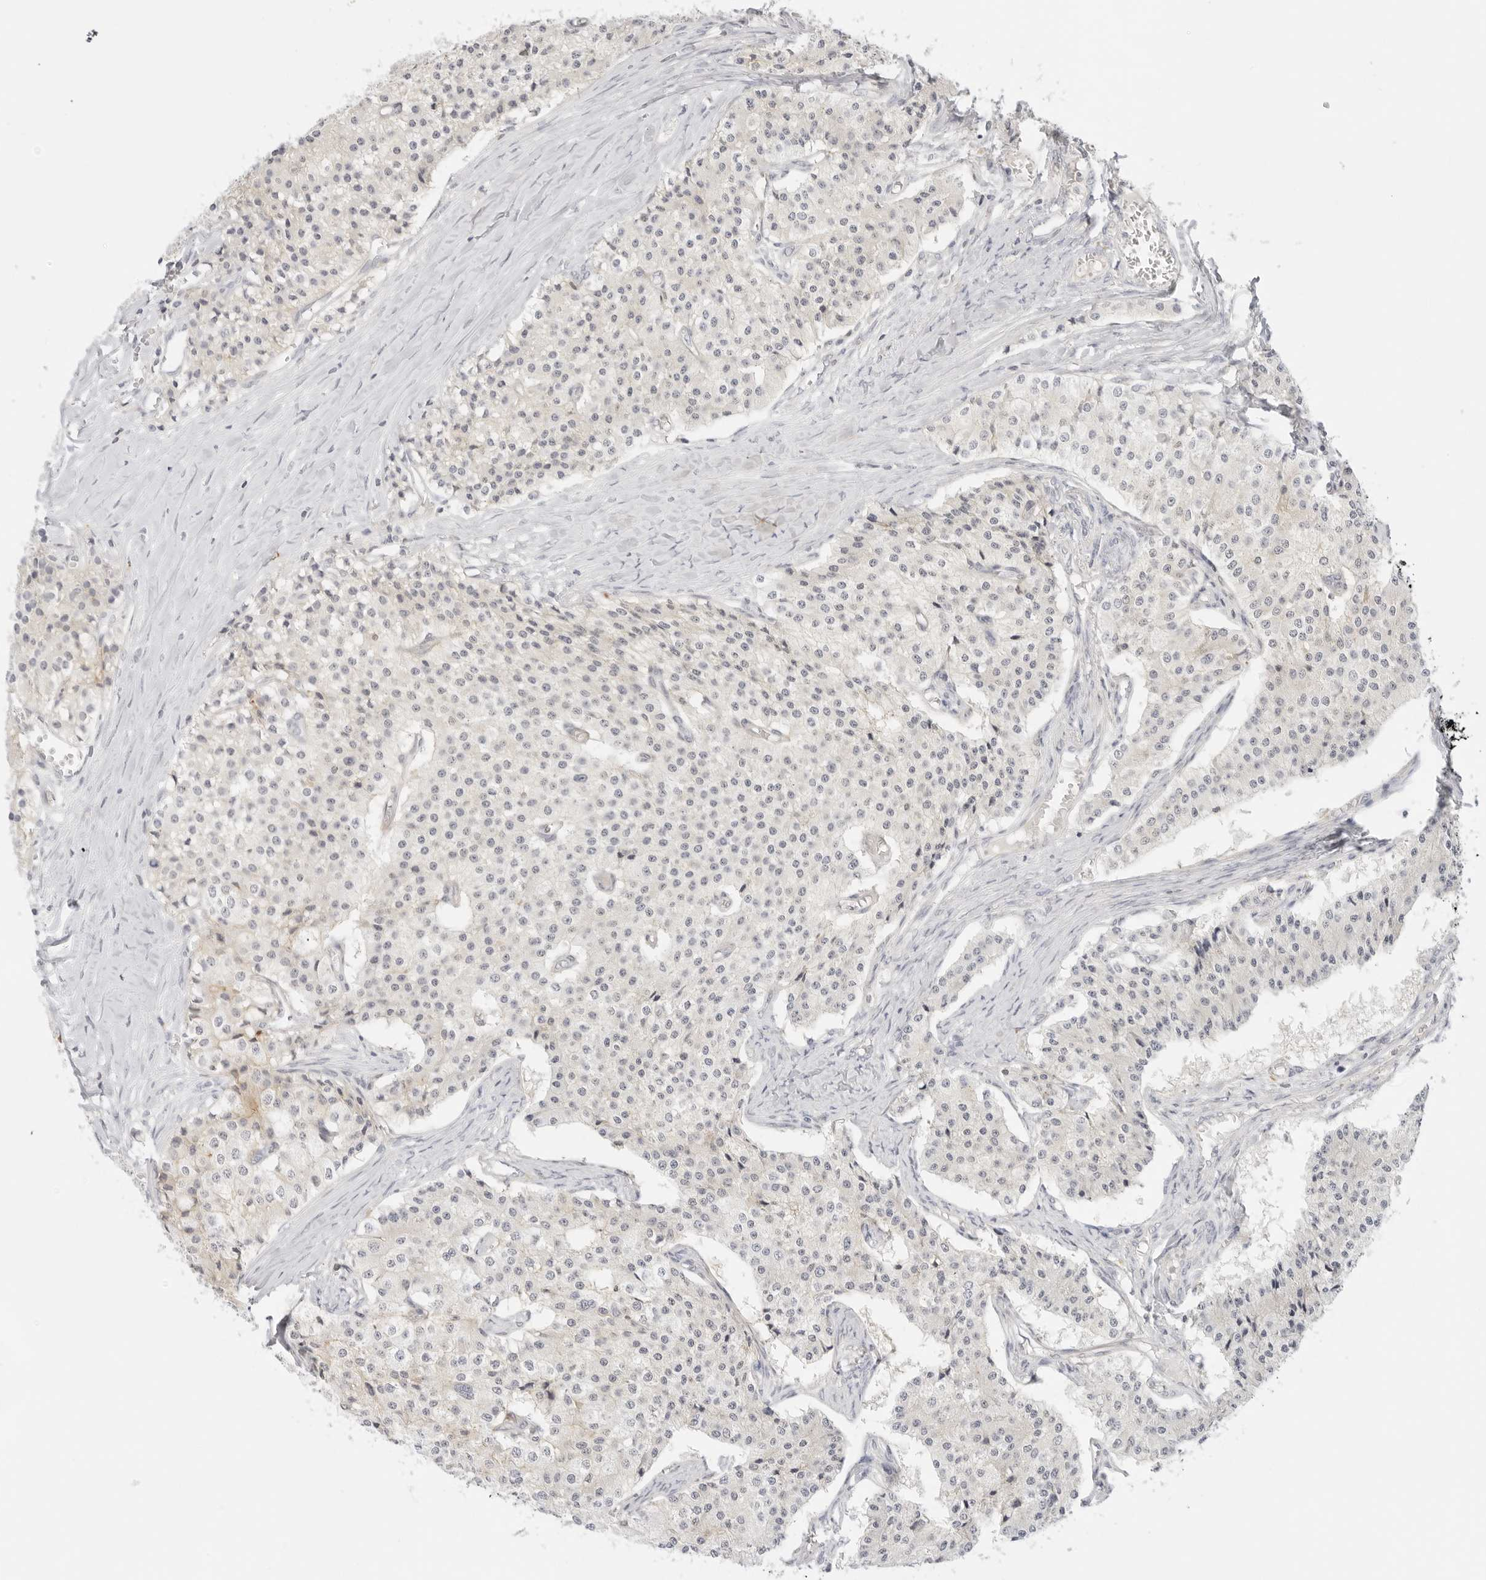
{"staining": {"intensity": "negative", "quantity": "none", "location": "none"}, "tissue": "carcinoid", "cell_type": "Tumor cells", "image_type": "cancer", "snomed": [{"axis": "morphology", "description": "Carcinoid, malignant, NOS"}, {"axis": "topography", "description": "Colon"}], "caption": "IHC micrograph of carcinoid stained for a protein (brown), which reveals no expression in tumor cells. (DAB (3,3'-diaminobenzidine) immunohistochemistry (IHC) visualized using brightfield microscopy, high magnification).", "gene": "TNFRSF14", "patient": {"sex": "female", "age": 52}}